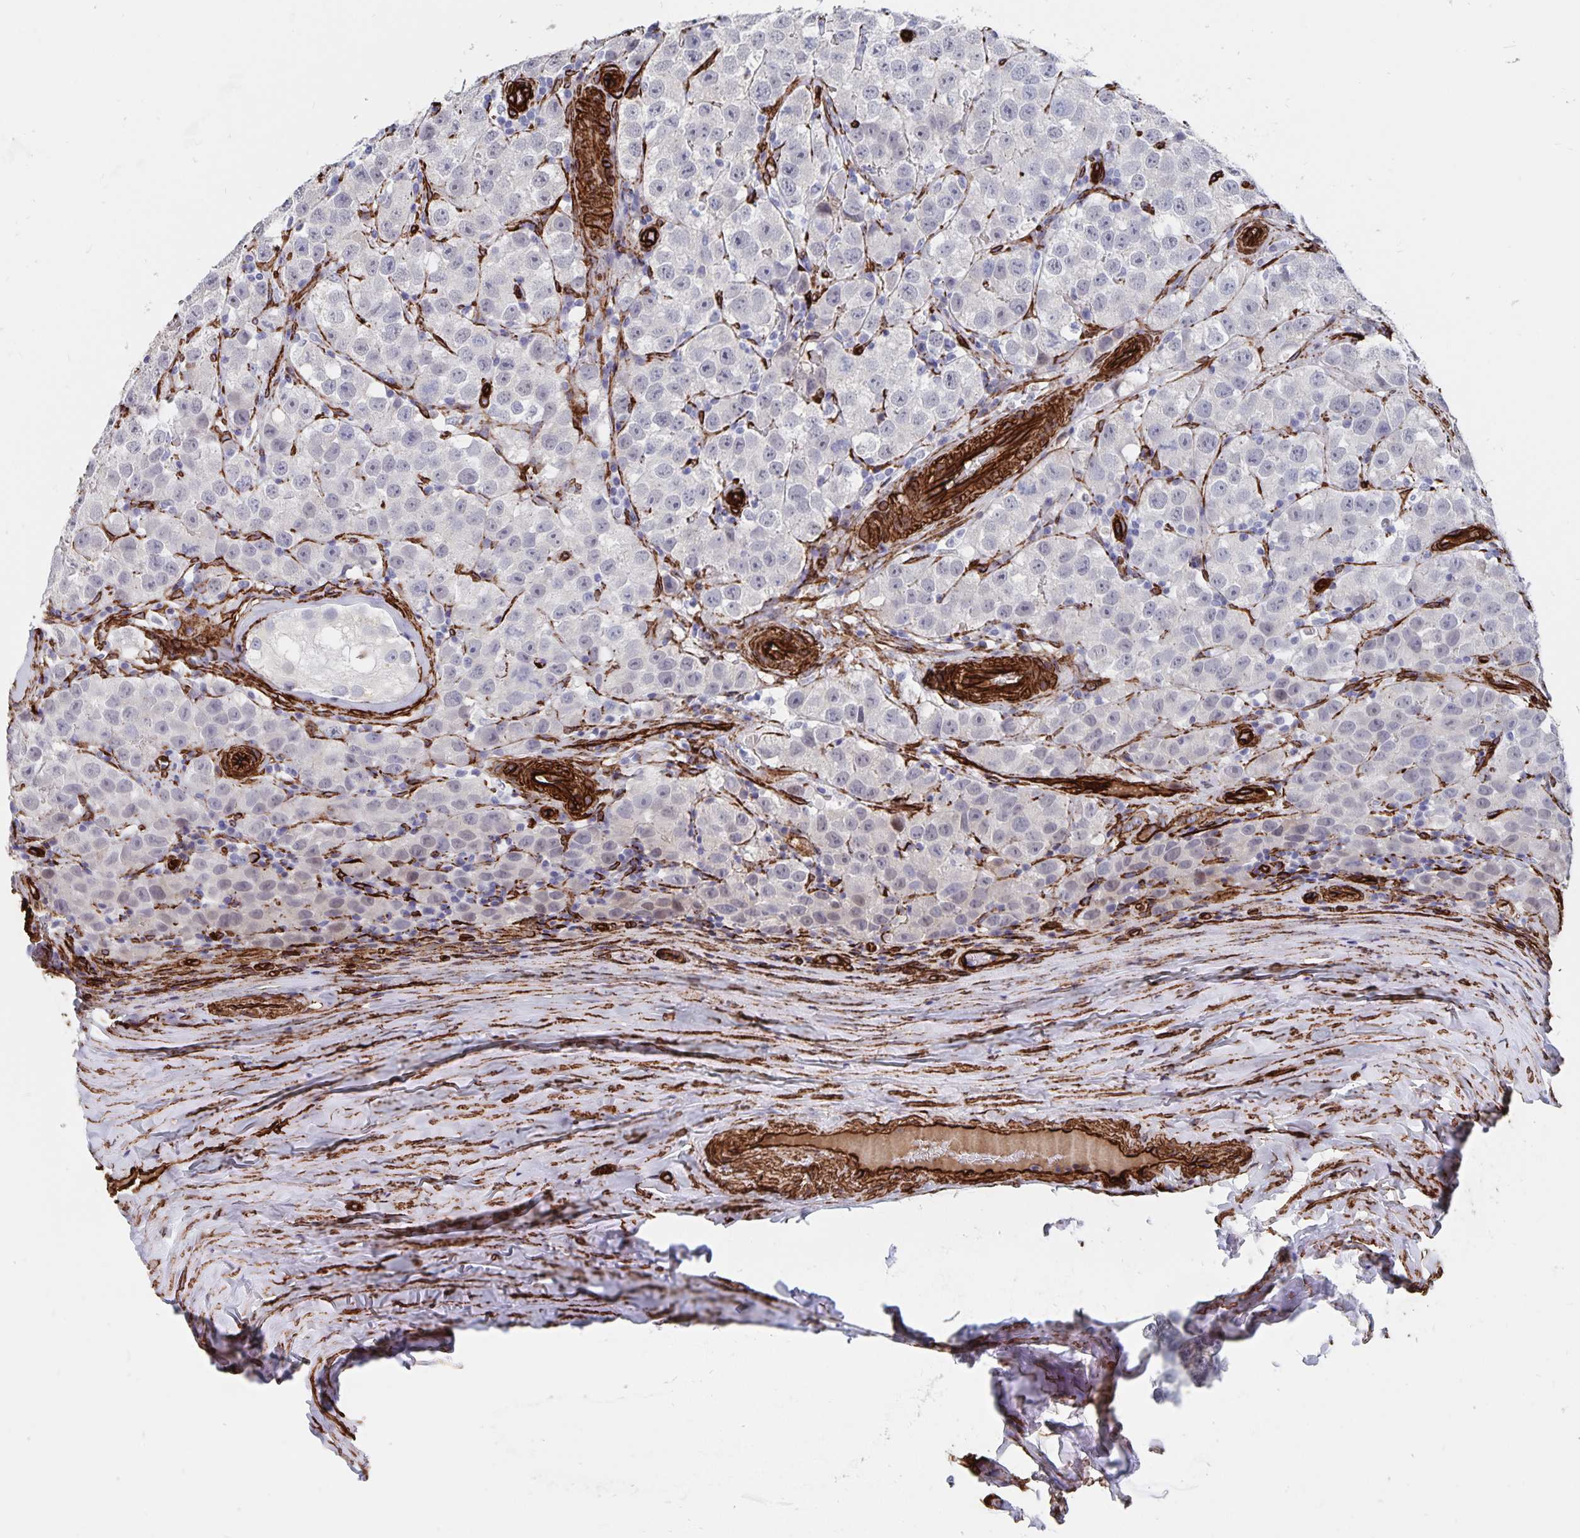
{"staining": {"intensity": "negative", "quantity": "none", "location": "none"}, "tissue": "testis cancer", "cell_type": "Tumor cells", "image_type": "cancer", "snomed": [{"axis": "morphology", "description": "Seminoma, NOS"}, {"axis": "topography", "description": "Testis"}], "caption": "This is an immunohistochemistry micrograph of testis cancer (seminoma). There is no expression in tumor cells.", "gene": "DCHS2", "patient": {"sex": "male", "age": 34}}